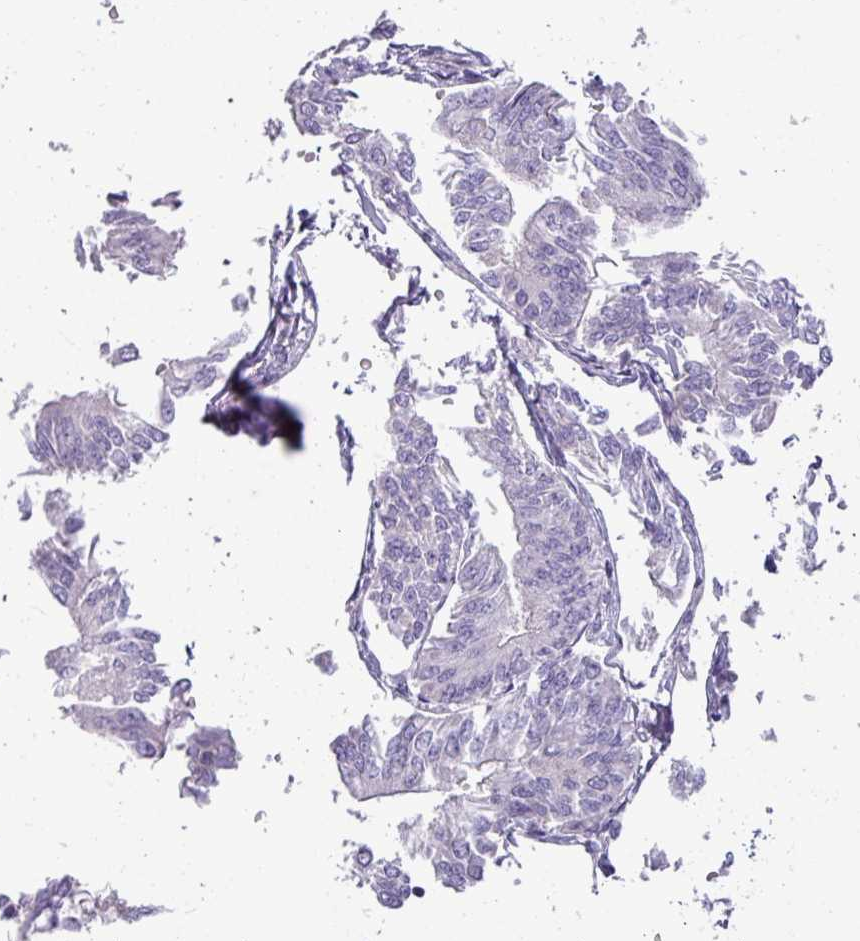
{"staining": {"intensity": "negative", "quantity": "none", "location": "none"}, "tissue": "endometrial cancer", "cell_type": "Tumor cells", "image_type": "cancer", "snomed": [{"axis": "morphology", "description": "Adenocarcinoma, NOS"}, {"axis": "topography", "description": "Endometrium"}], "caption": "This is an immunohistochemistry (IHC) histopathology image of human endometrial adenocarcinoma. There is no staining in tumor cells.", "gene": "KIRREL3", "patient": {"sex": "female", "age": 58}}